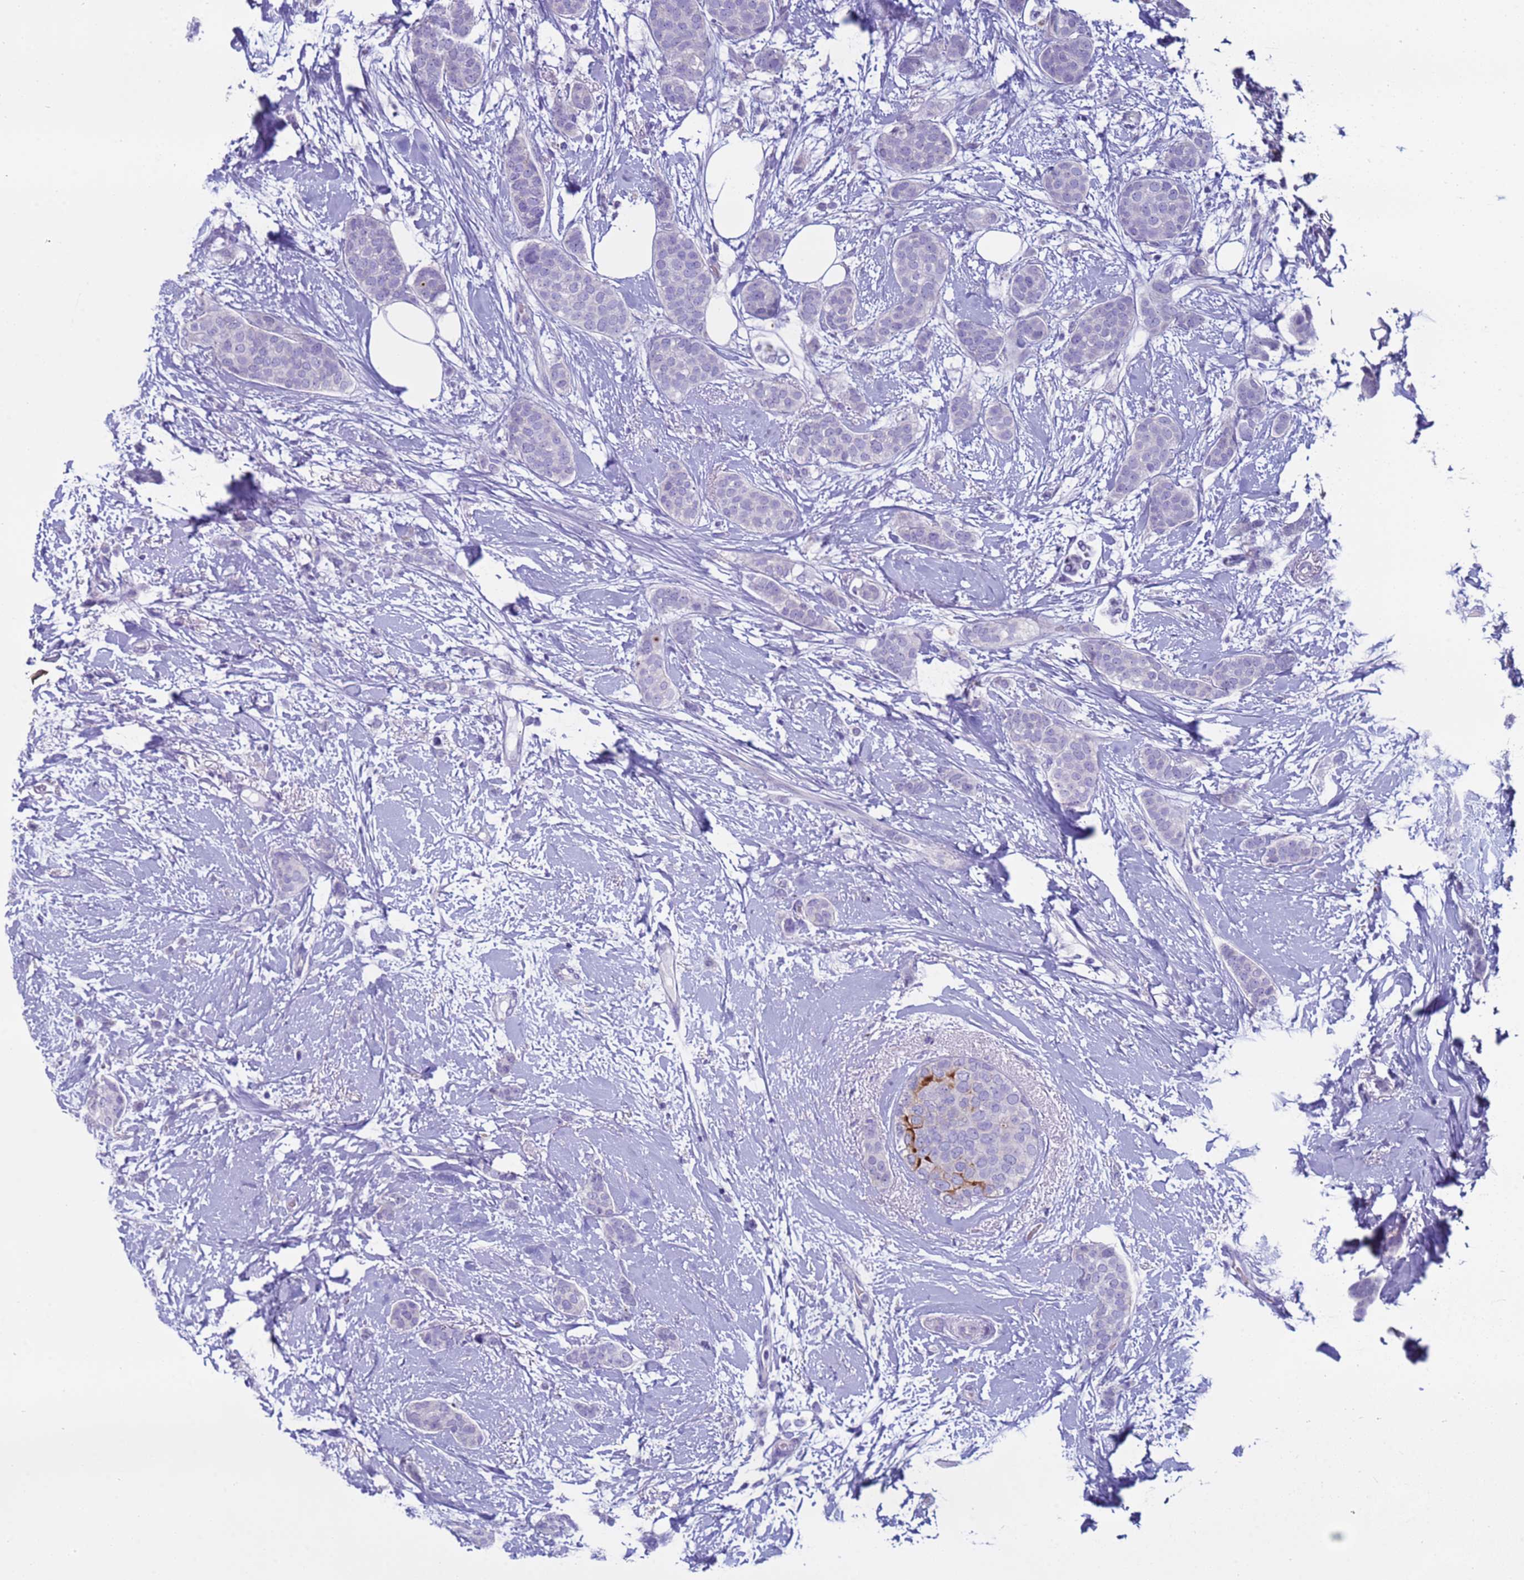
{"staining": {"intensity": "negative", "quantity": "none", "location": "none"}, "tissue": "breast cancer", "cell_type": "Tumor cells", "image_type": "cancer", "snomed": [{"axis": "morphology", "description": "Duct carcinoma"}, {"axis": "topography", "description": "Breast"}], "caption": "This is a image of IHC staining of breast infiltrating ductal carcinoma, which shows no positivity in tumor cells. Brightfield microscopy of immunohistochemistry (IHC) stained with DAB (brown) and hematoxylin (blue), captured at high magnification.", "gene": "CST4", "patient": {"sex": "female", "age": 72}}